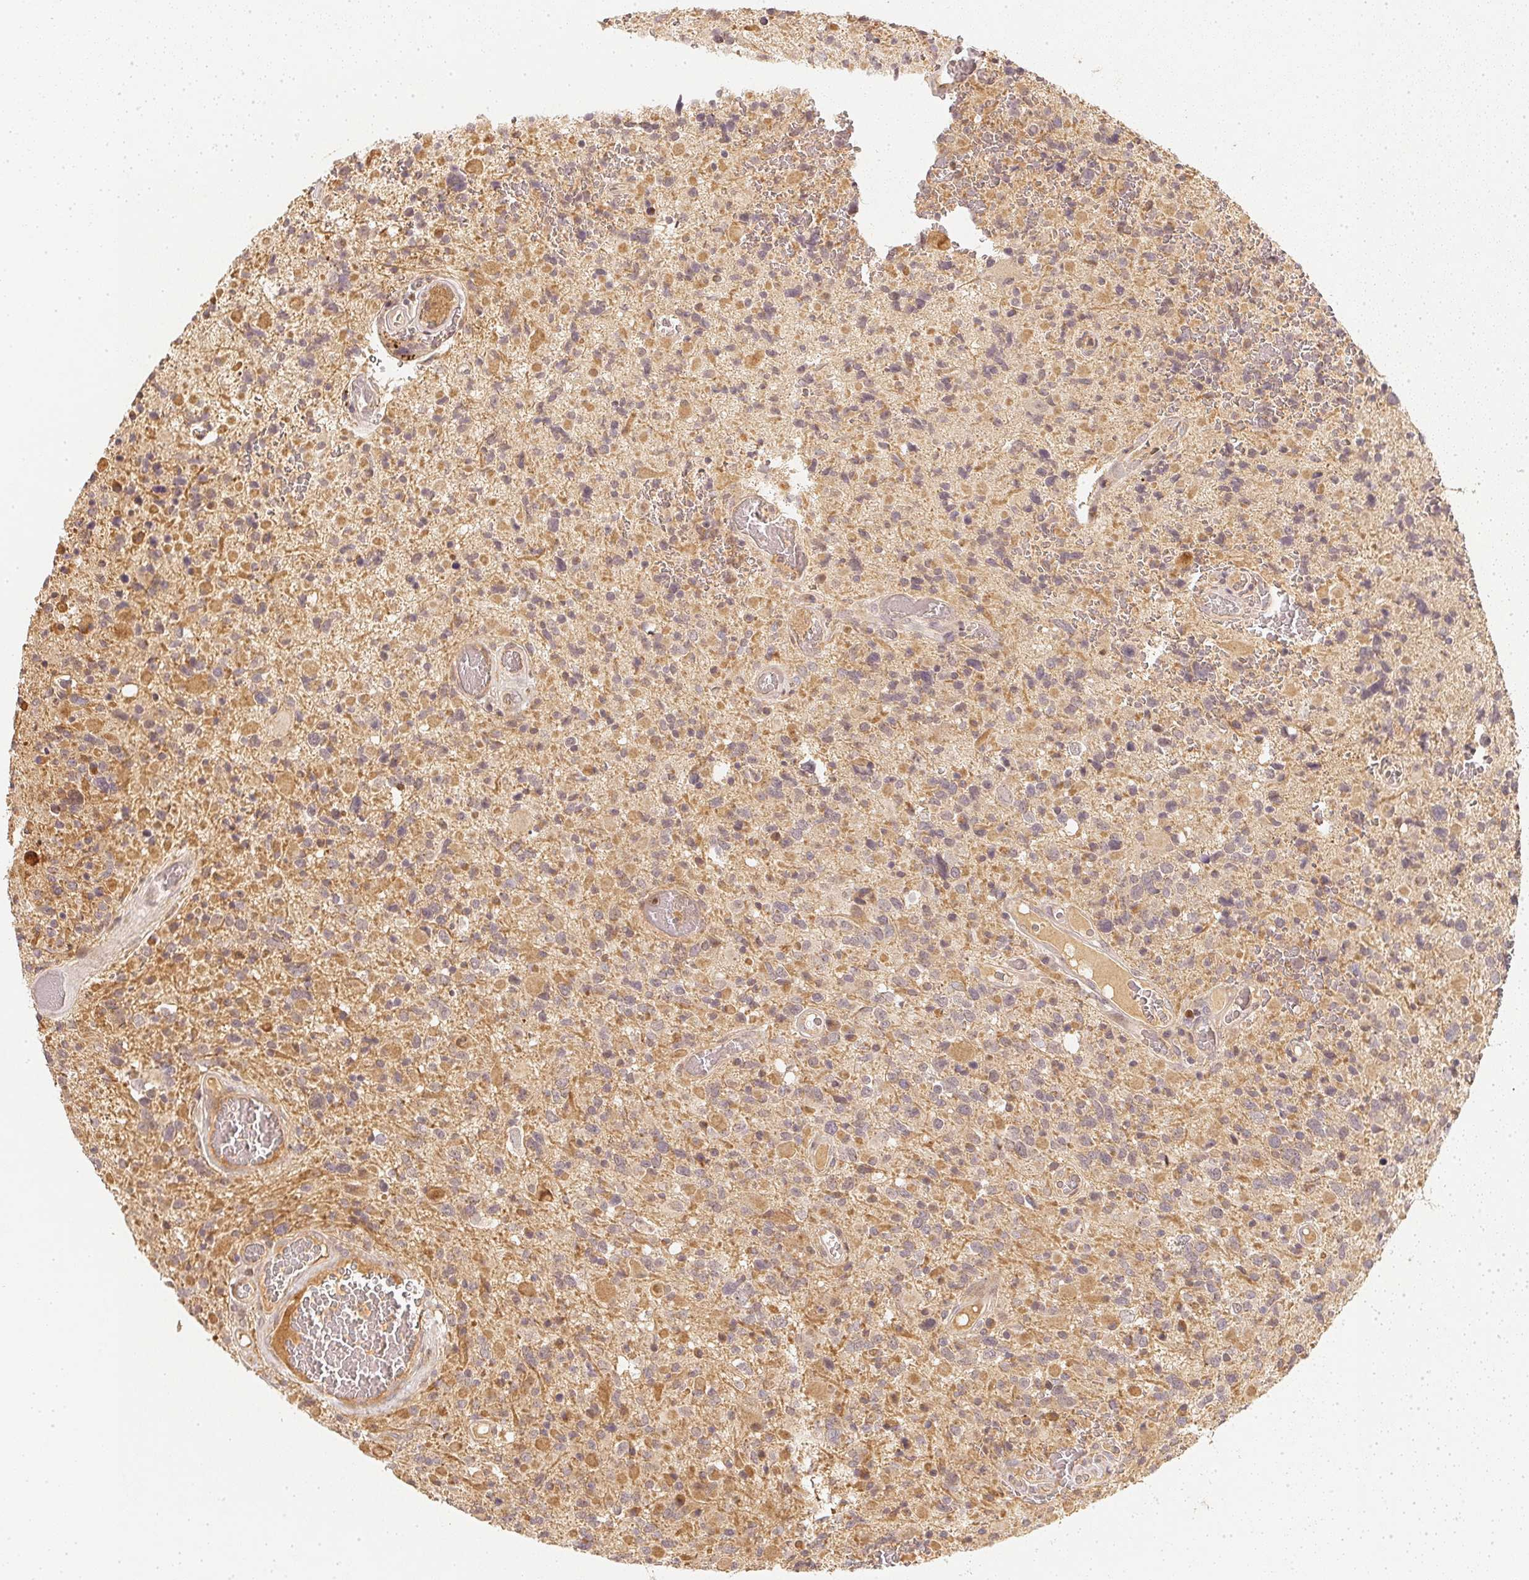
{"staining": {"intensity": "negative", "quantity": "none", "location": "none"}, "tissue": "glioma", "cell_type": "Tumor cells", "image_type": "cancer", "snomed": [{"axis": "morphology", "description": "Glioma, malignant, High grade"}, {"axis": "topography", "description": "Brain"}], "caption": "Immunohistochemical staining of malignant high-grade glioma displays no significant staining in tumor cells.", "gene": "SERPINE1", "patient": {"sex": "female", "age": 40}}